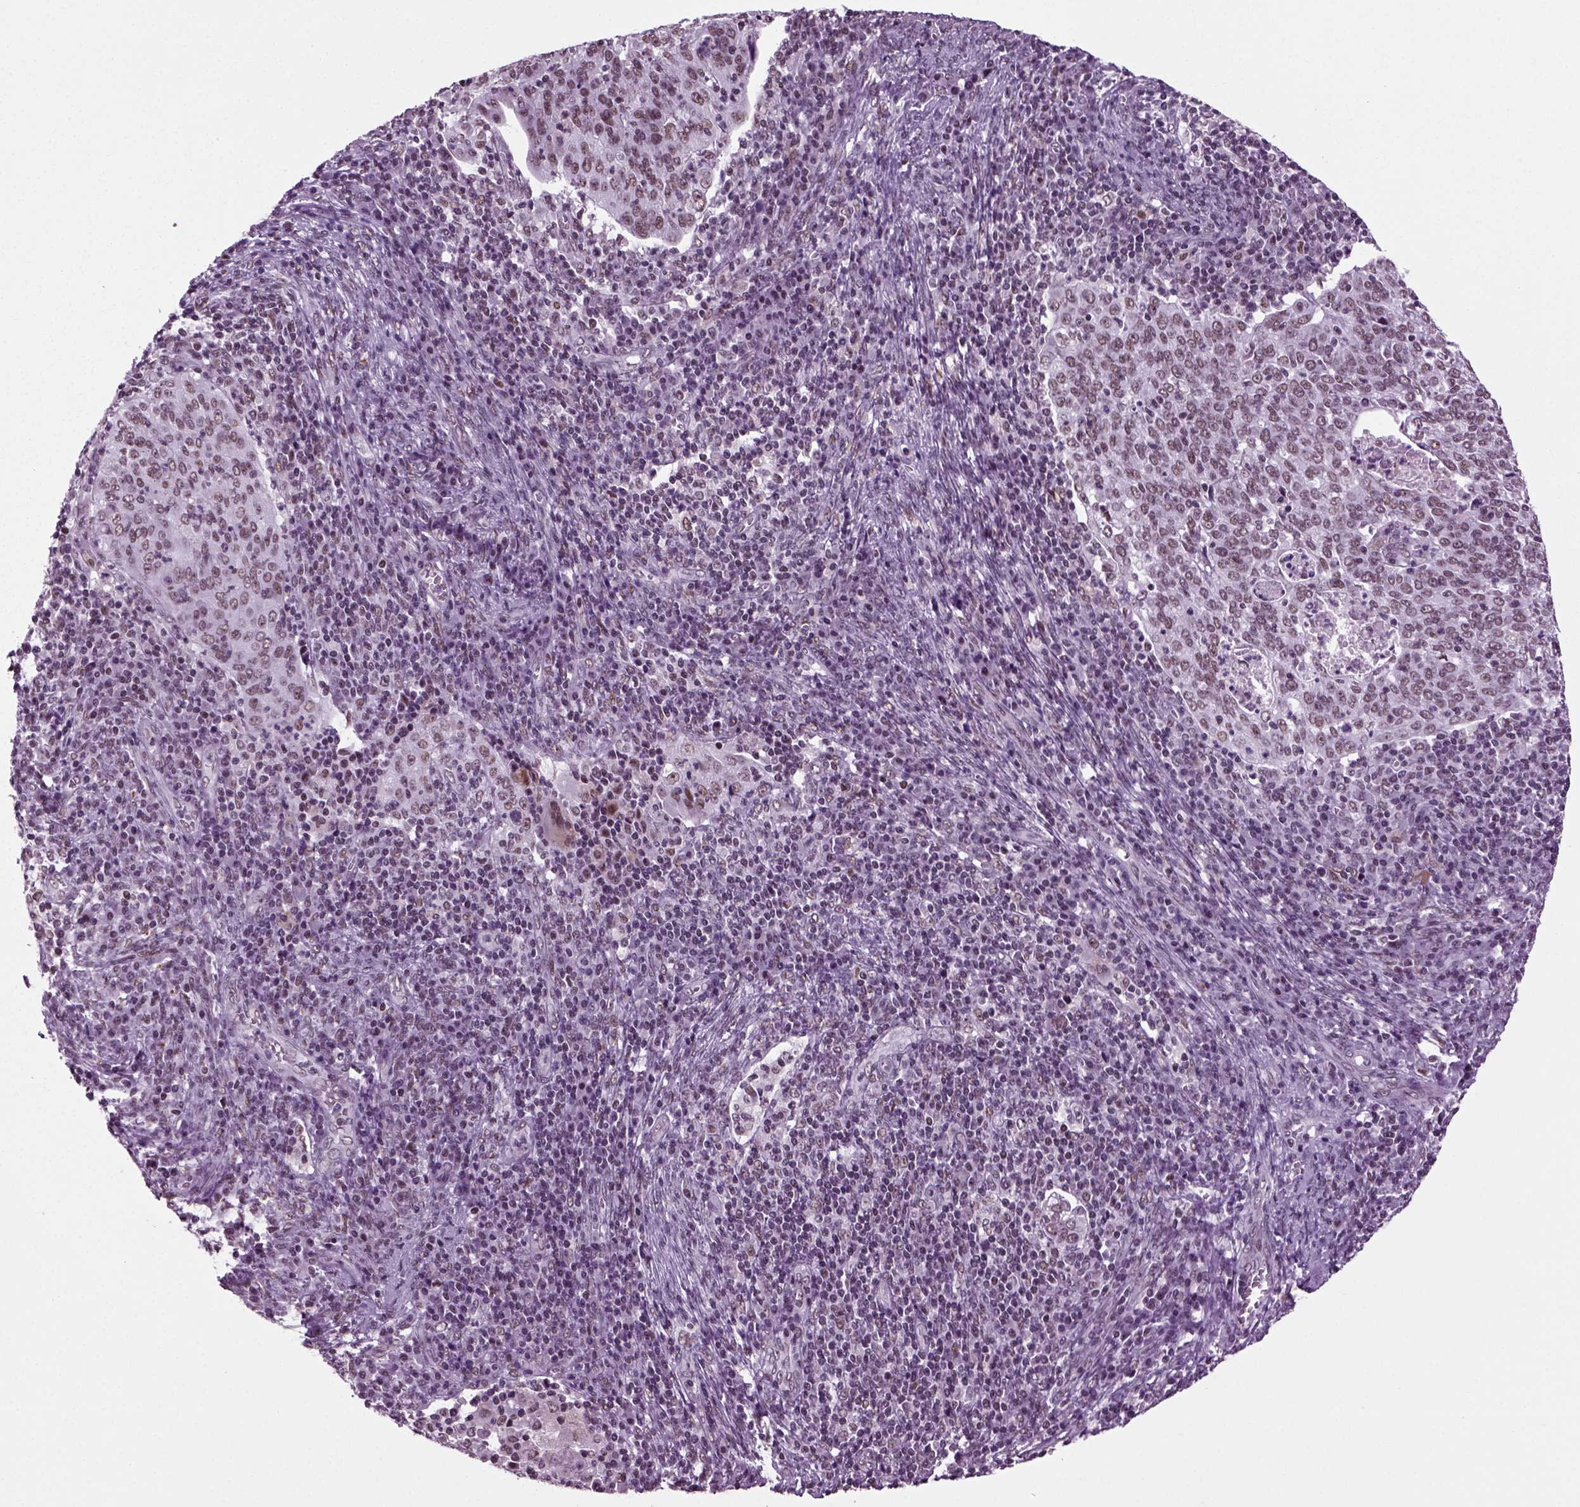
{"staining": {"intensity": "moderate", "quantity": "<25%", "location": "nuclear"}, "tissue": "cervical cancer", "cell_type": "Tumor cells", "image_type": "cancer", "snomed": [{"axis": "morphology", "description": "Squamous cell carcinoma, NOS"}, {"axis": "topography", "description": "Cervix"}], "caption": "Immunohistochemical staining of cervical cancer demonstrates low levels of moderate nuclear staining in approximately <25% of tumor cells. (brown staining indicates protein expression, while blue staining denotes nuclei).", "gene": "RCOR3", "patient": {"sex": "female", "age": 39}}